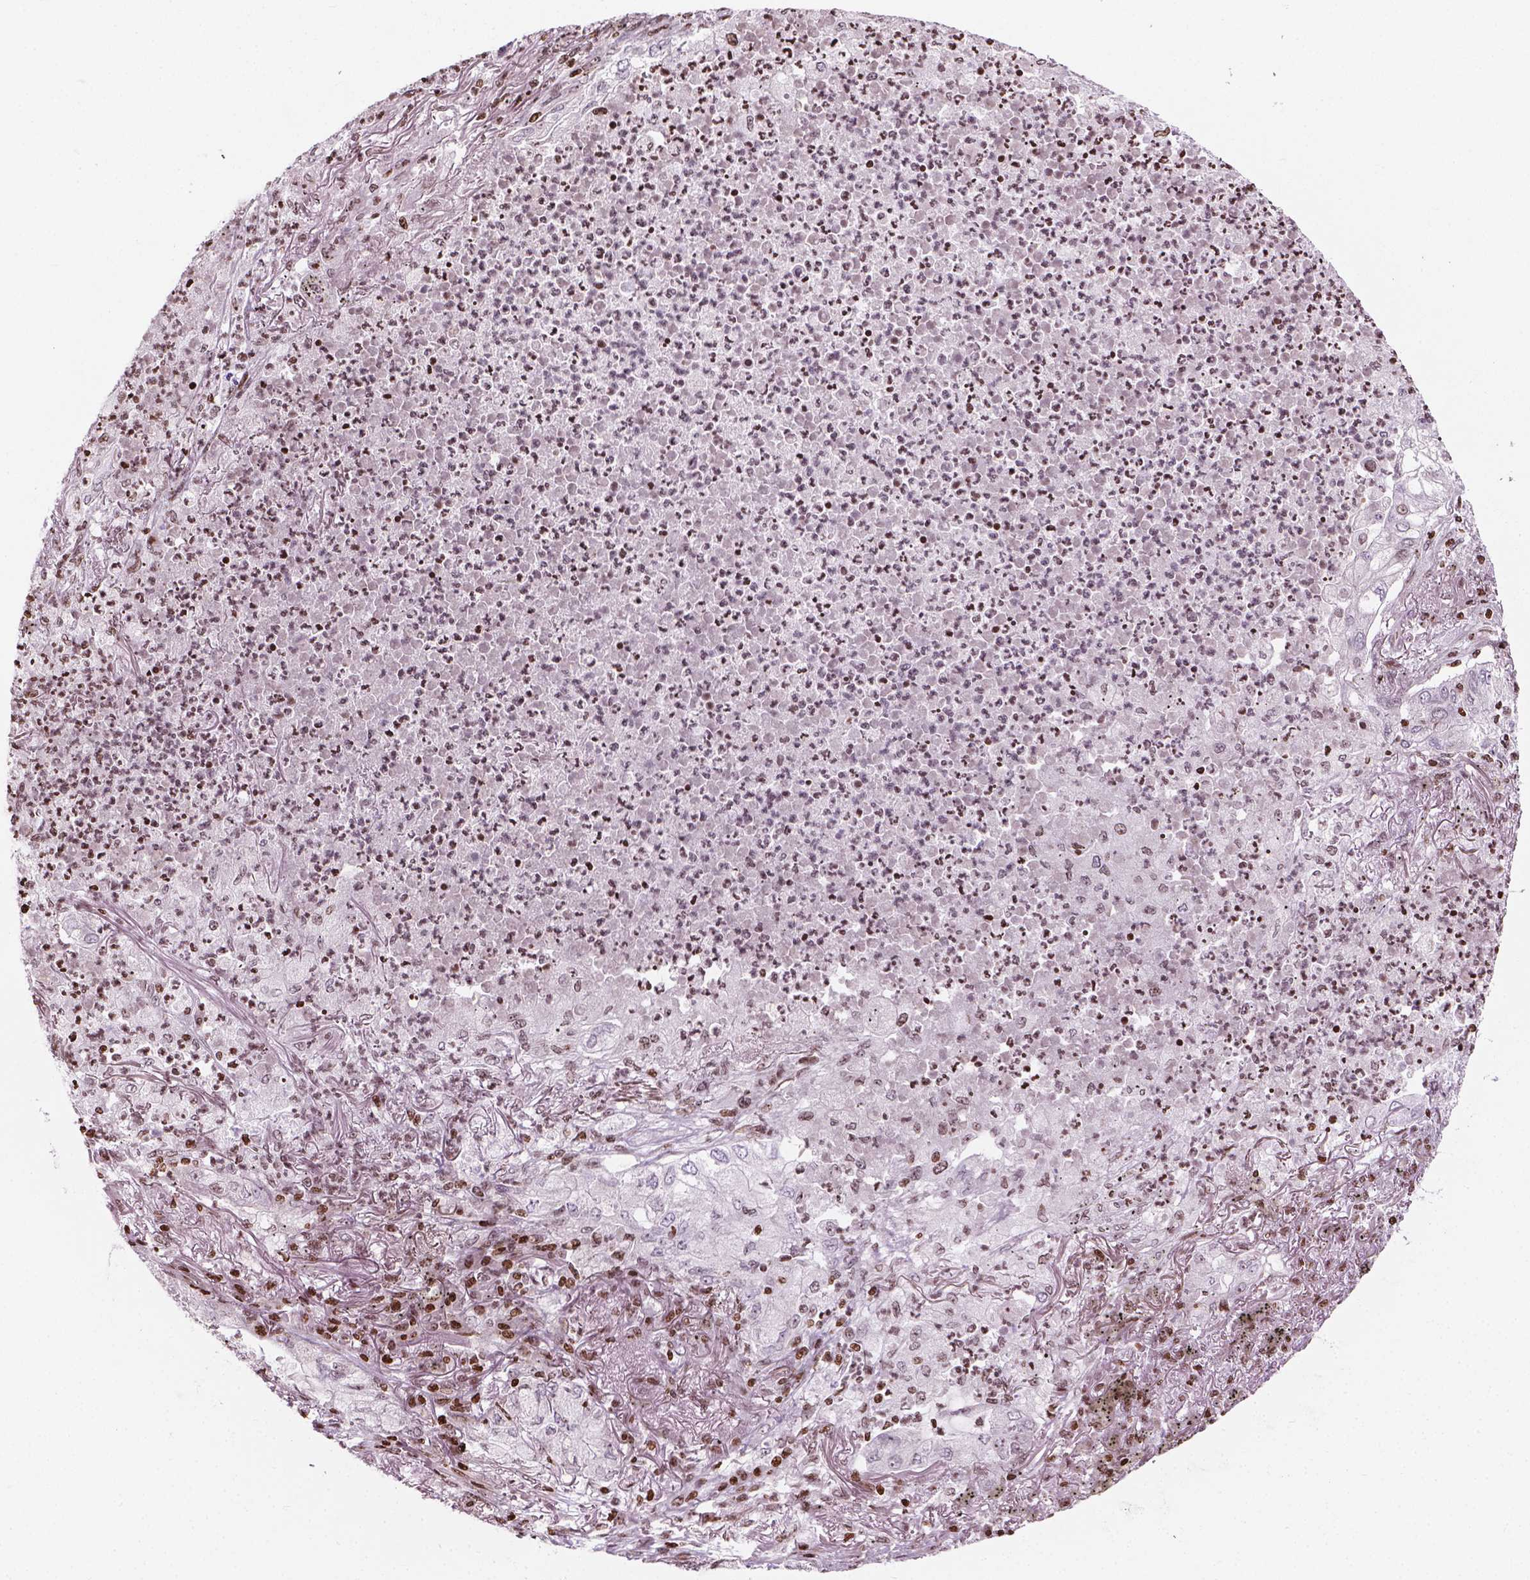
{"staining": {"intensity": "negative", "quantity": "none", "location": "none"}, "tissue": "lung cancer", "cell_type": "Tumor cells", "image_type": "cancer", "snomed": [{"axis": "morphology", "description": "Adenocarcinoma, NOS"}, {"axis": "topography", "description": "Lung"}], "caption": "There is no significant positivity in tumor cells of lung adenocarcinoma.", "gene": "PIP4K2A", "patient": {"sex": "female", "age": 73}}